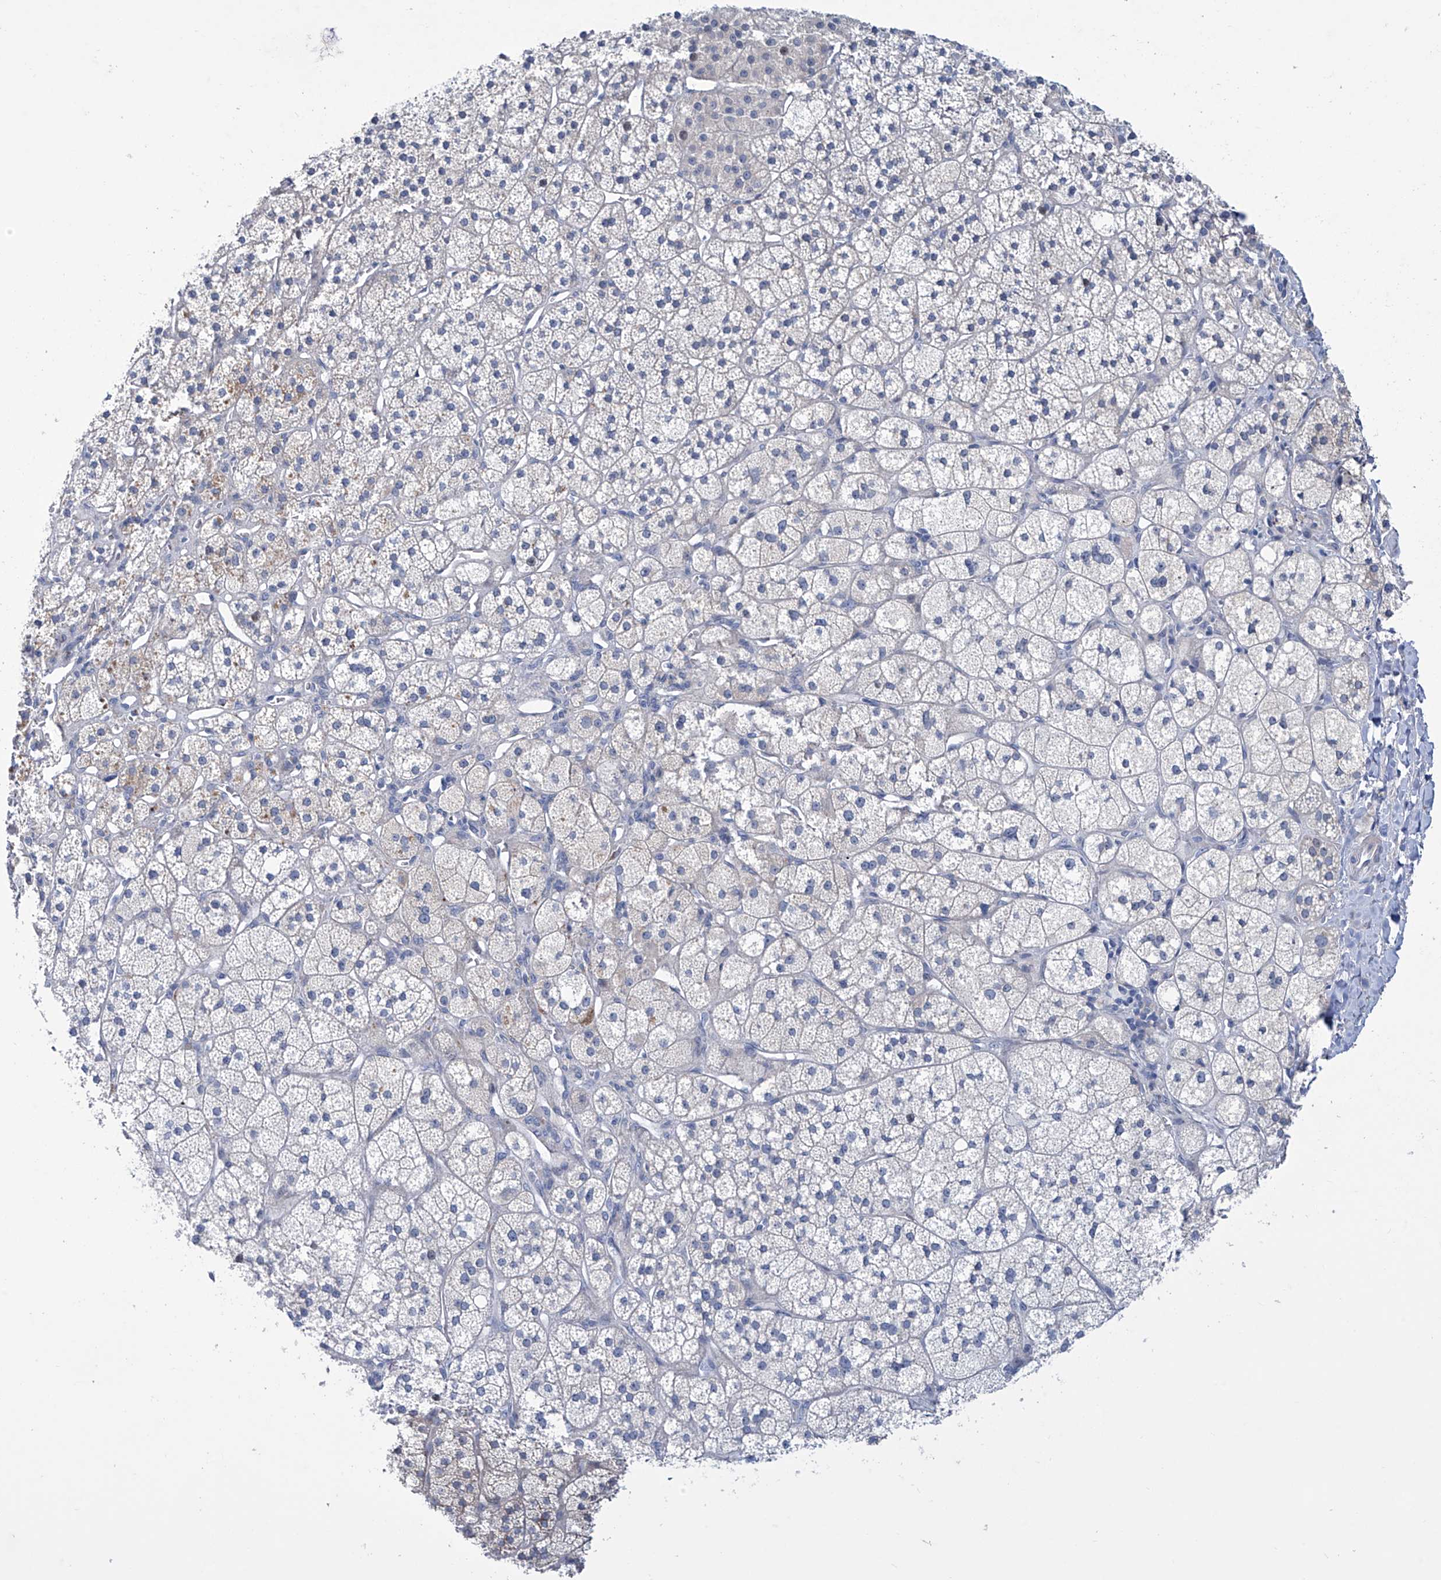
{"staining": {"intensity": "moderate", "quantity": "<25%", "location": "cytoplasmic/membranous"}, "tissue": "adrenal gland", "cell_type": "Glandular cells", "image_type": "normal", "snomed": [{"axis": "morphology", "description": "Normal tissue, NOS"}, {"axis": "topography", "description": "Adrenal gland"}], "caption": "An image of adrenal gland stained for a protein demonstrates moderate cytoplasmic/membranous brown staining in glandular cells. Using DAB (brown) and hematoxylin (blue) stains, captured at high magnification using brightfield microscopy.", "gene": "TRIM60", "patient": {"sex": "male", "age": 61}}